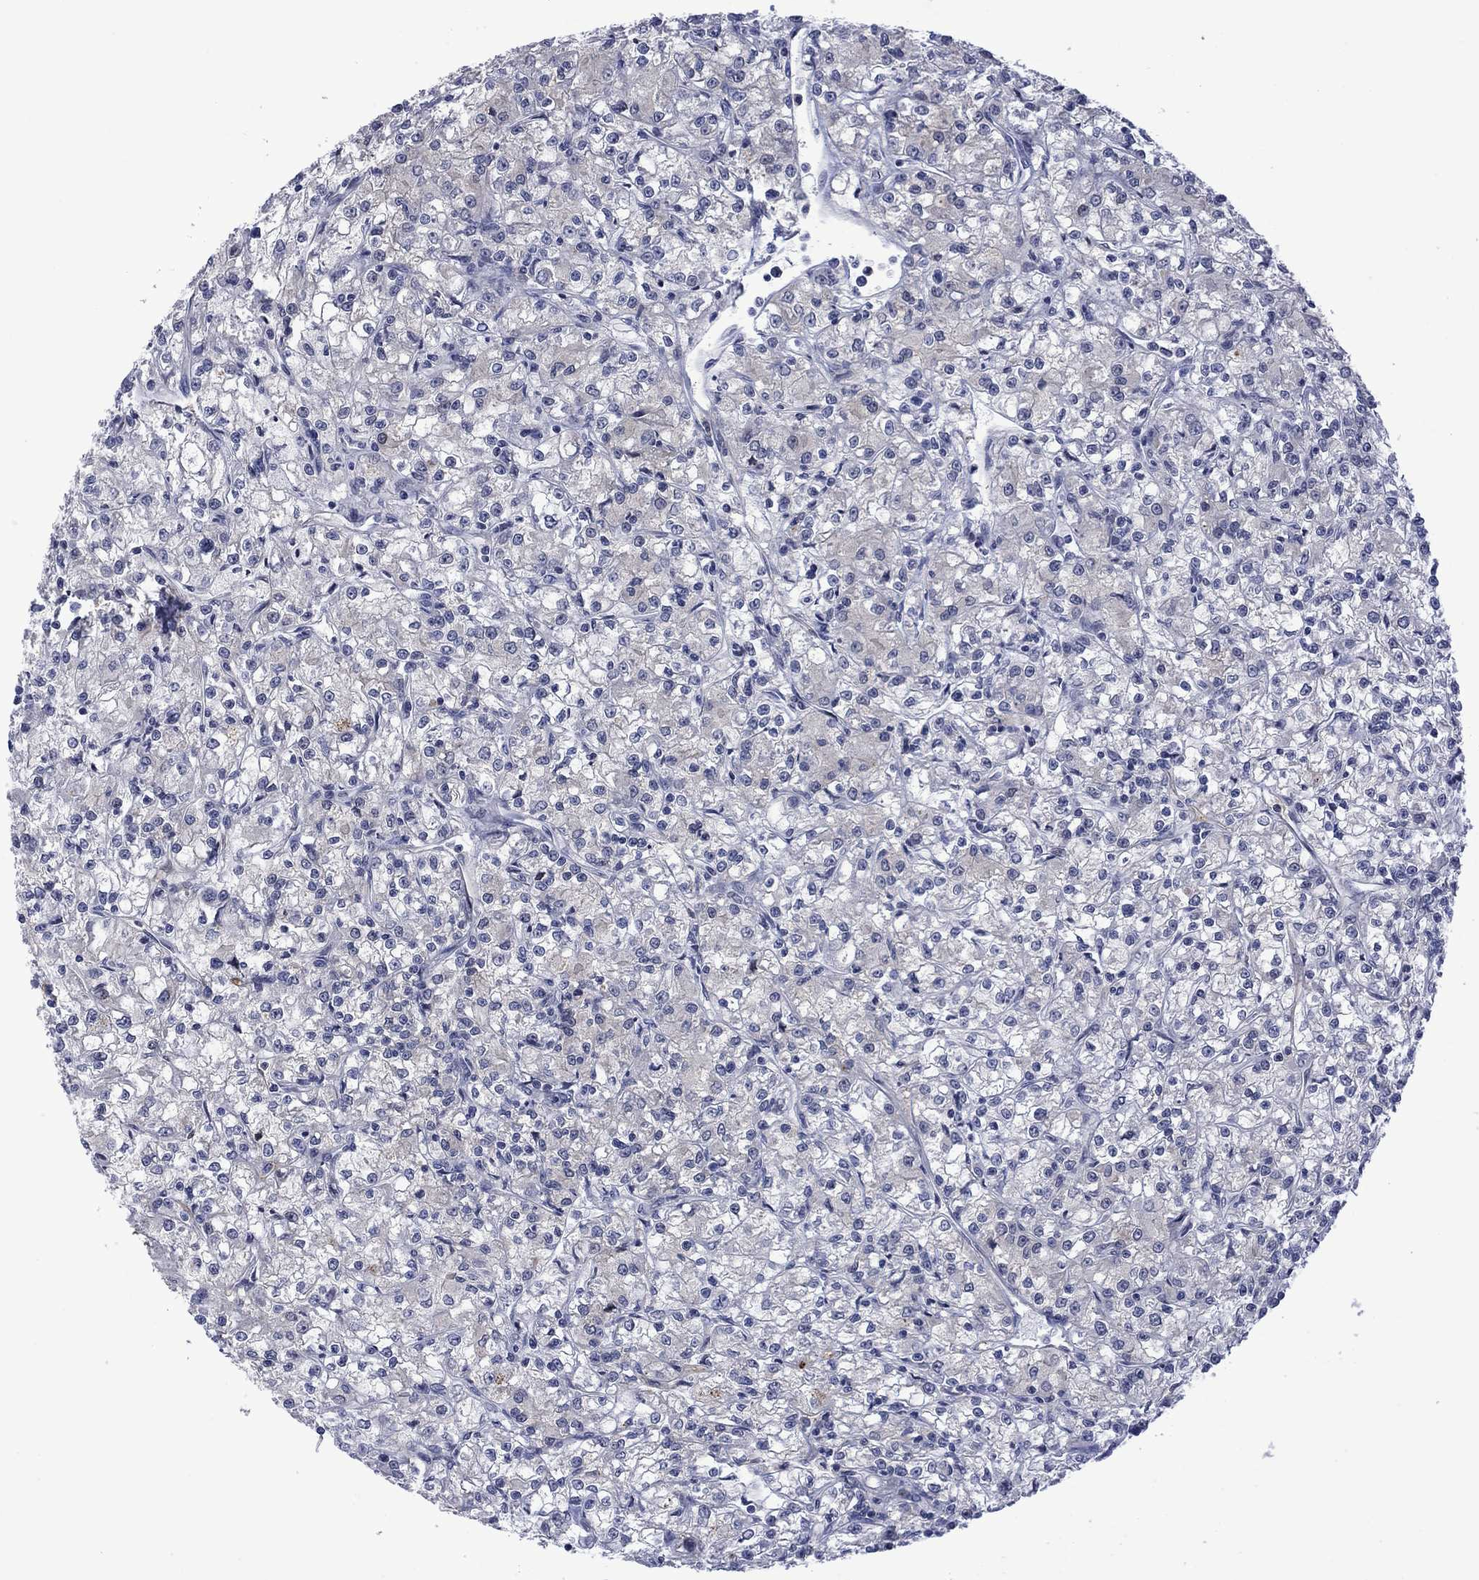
{"staining": {"intensity": "negative", "quantity": "none", "location": "none"}, "tissue": "renal cancer", "cell_type": "Tumor cells", "image_type": "cancer", "snomed": [{"axis": "morphology", "description": "Adenocarcinoma, NOS"}, {"axis": "topography", "description": "Kidney"}], "caption": "Immunohistochemistry (IHC) image of renal cancer stained for a protein (brown), which shows no expression in tumor cells.", "gene": "AGL", "patient": {"sex": "female", "age": 59}}